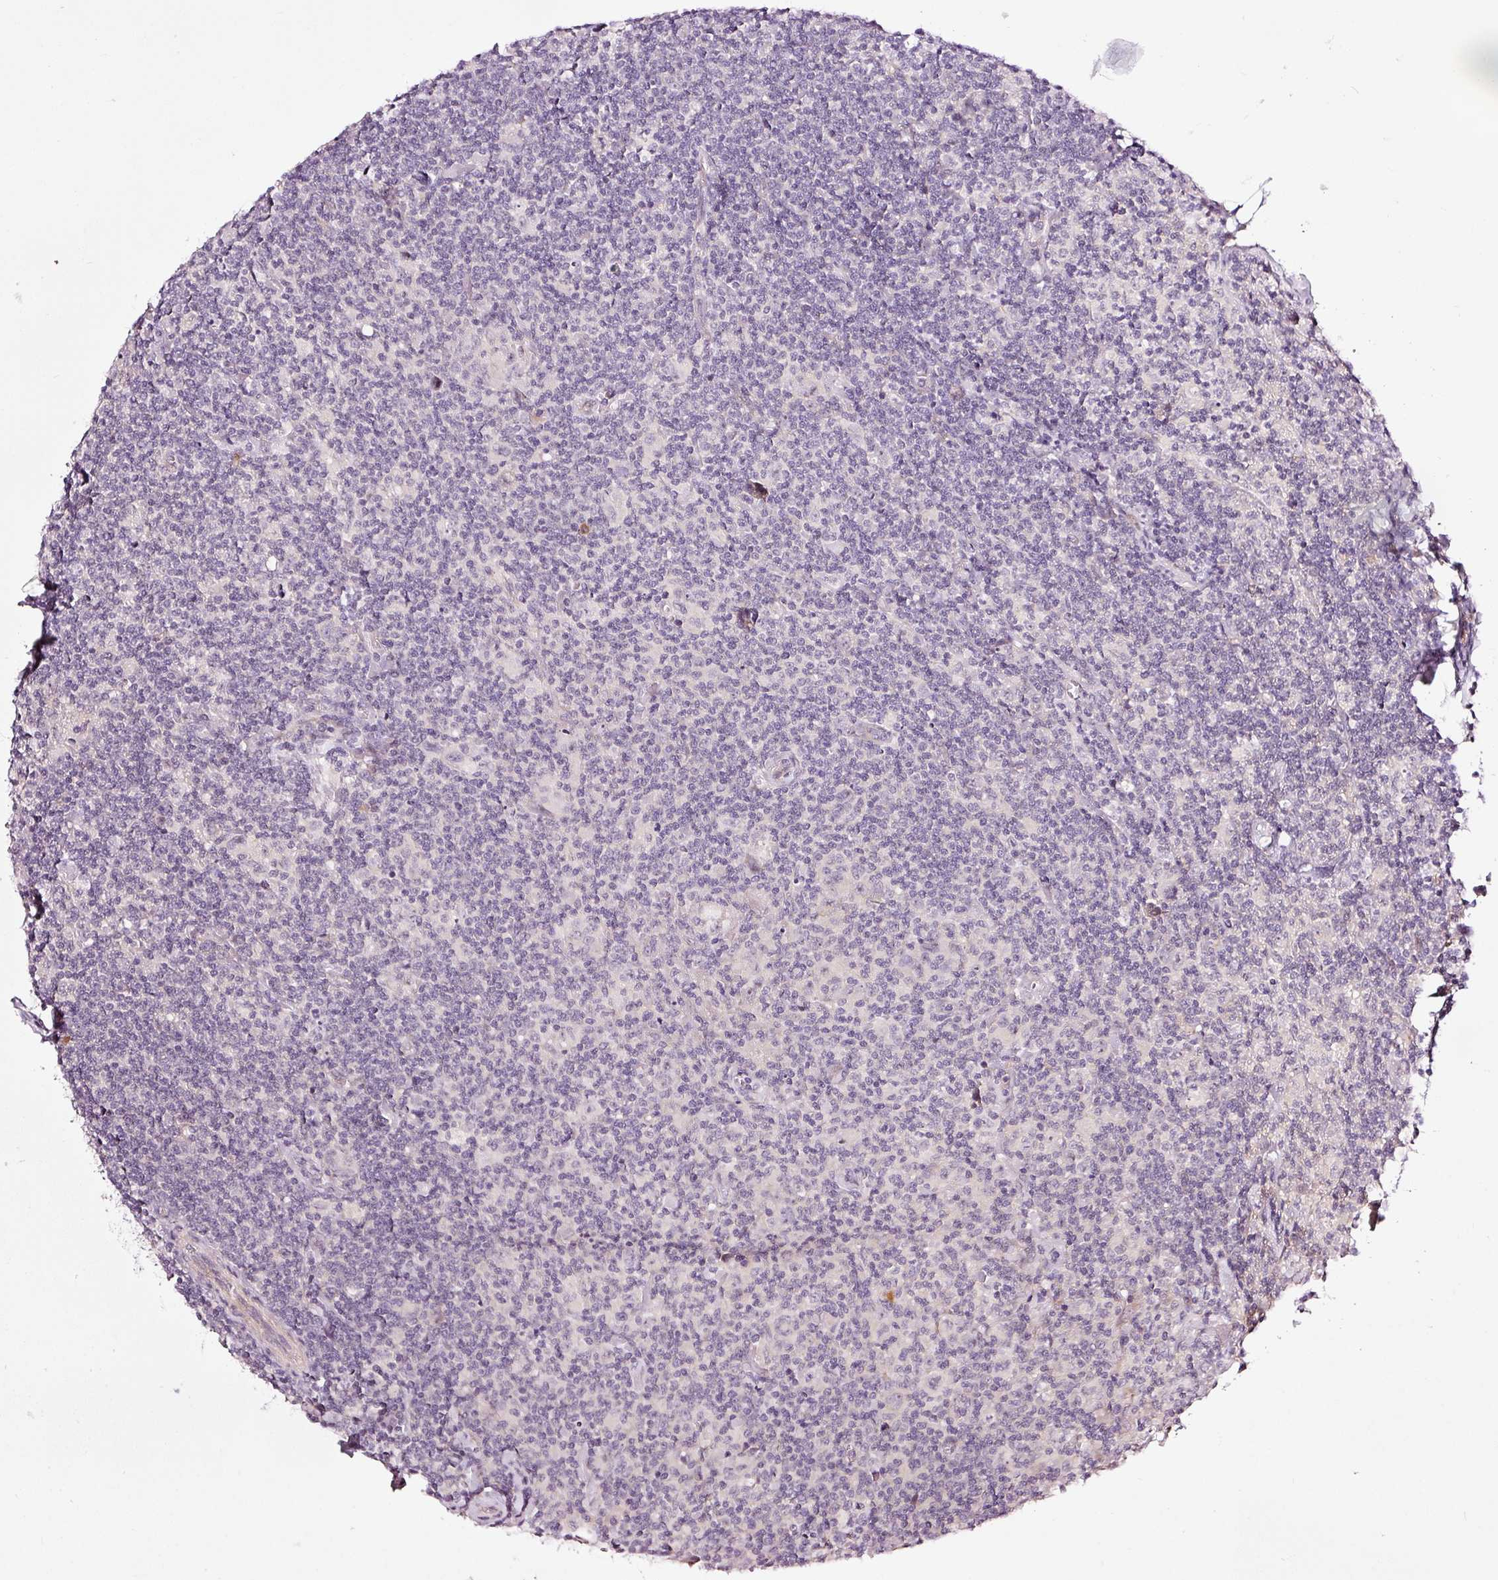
{"staining": {"intensity": "negative", "quantity": "none", "location": "none"}, "tissue": "lymphoma", "cell_type": "Tumor cells", "image_type": "cancer", "snomed": [{"axis": "morphology", "description": "Hodgkin's disease, NOS"}, {"axis": "topography", "description": "Lymph node"}], "caption": "Tumor cells show no significant protein expression in lymphoma. Nuclei are stained in blue.", "gene": "UTP14A", "patient": {"sex": "female", "age": 18}}